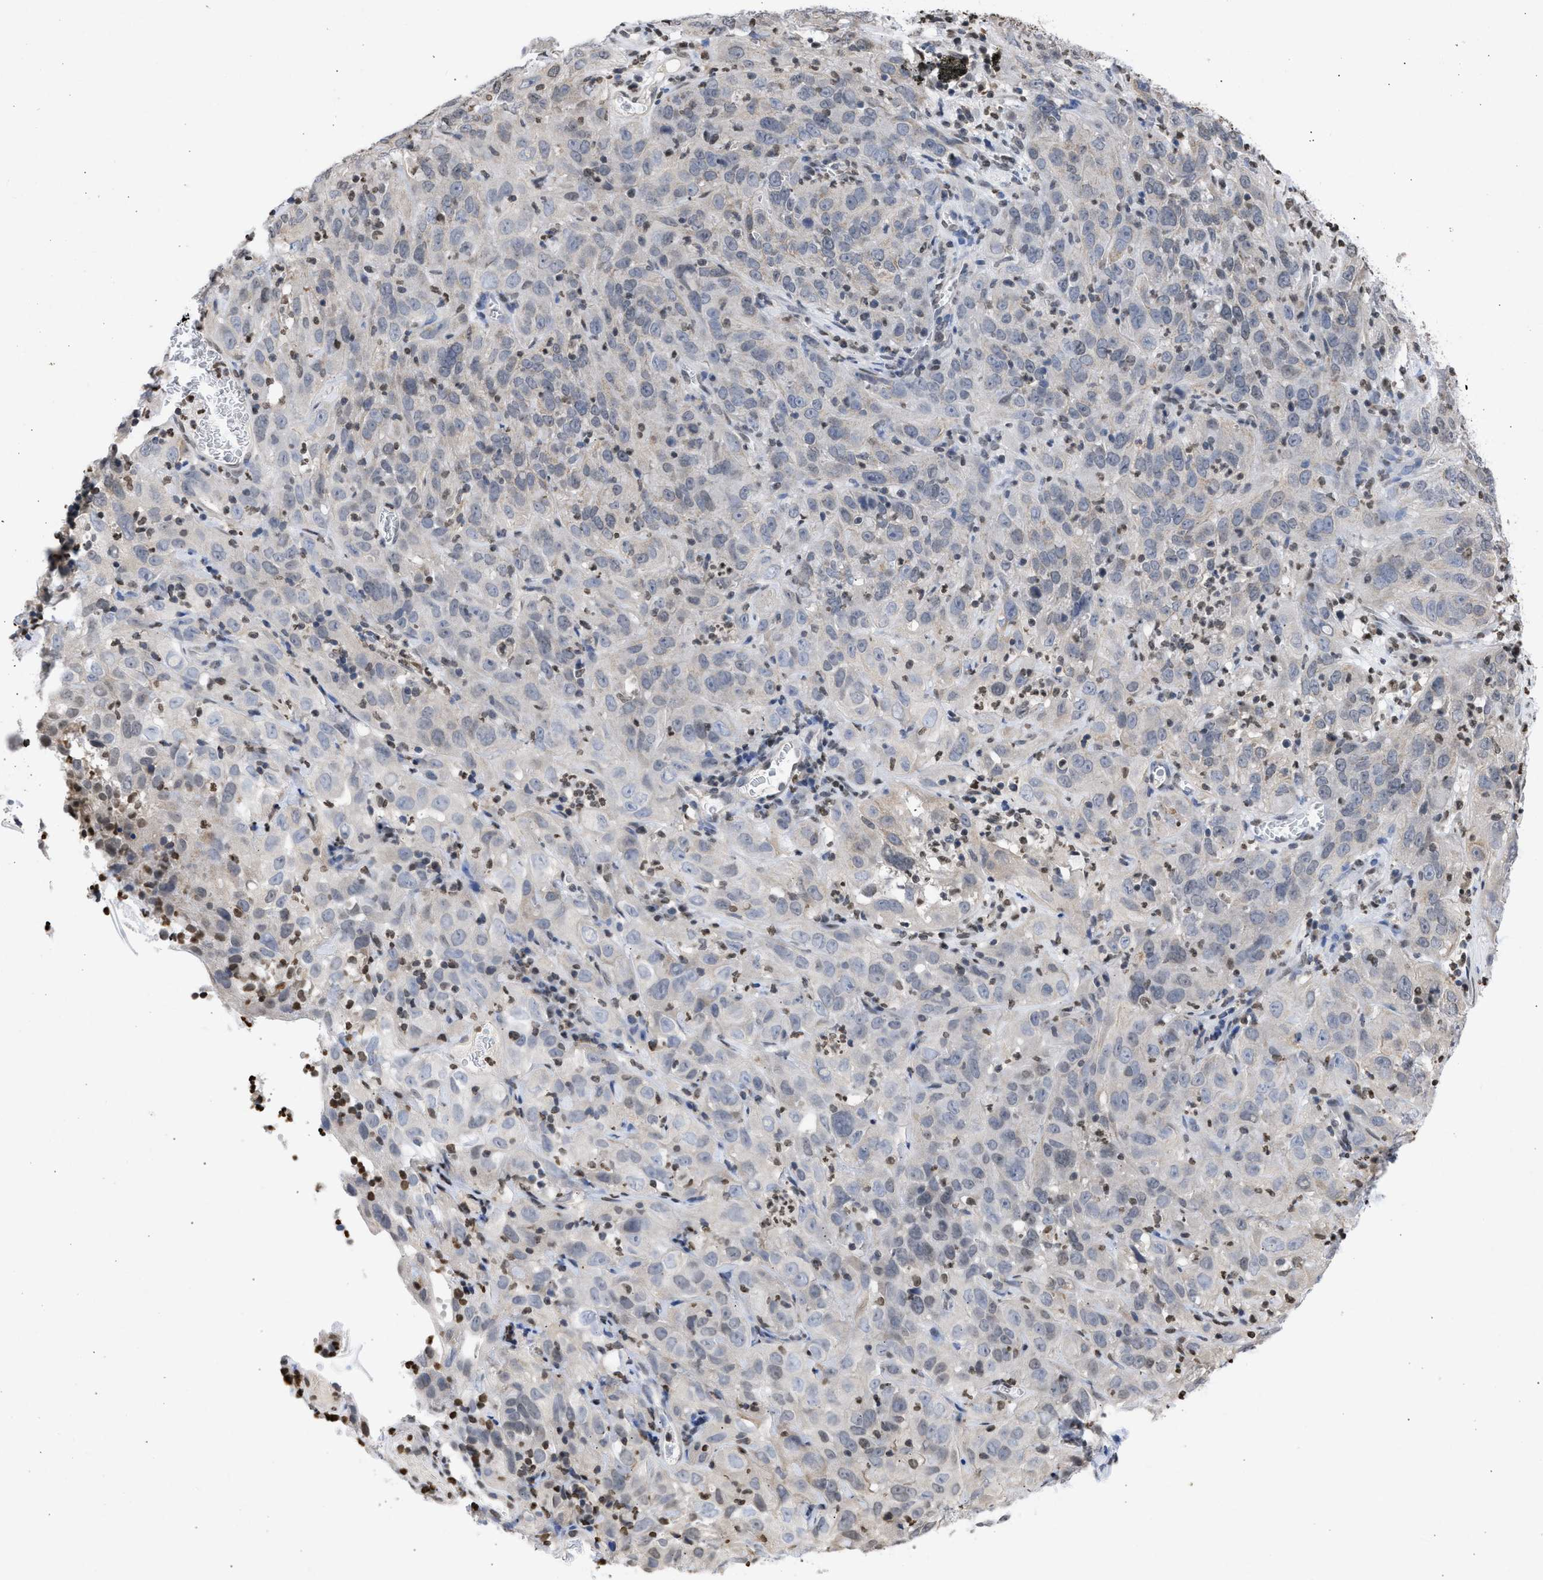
{"staining": {"intensity": "weak", "quantity": "<25%", "location": "nuclear"}, "tissue": "cervical cancer", "cell_type": "Tumor cells", "image_type": "cancer", "snomed": [{"axis": "morphology", "description": "Squamous cell carcinoma, NOS"}, {"axis": "topography", "description": "Cervix"}], "caption": "This is a histopathology image of immunohistochemistry (IHC) staining of squamous cell carcinoma (cervical), which shows no staining in tumor cells.", "gene": "NUP35", "patient": {"sex": "female", "age": 32}}